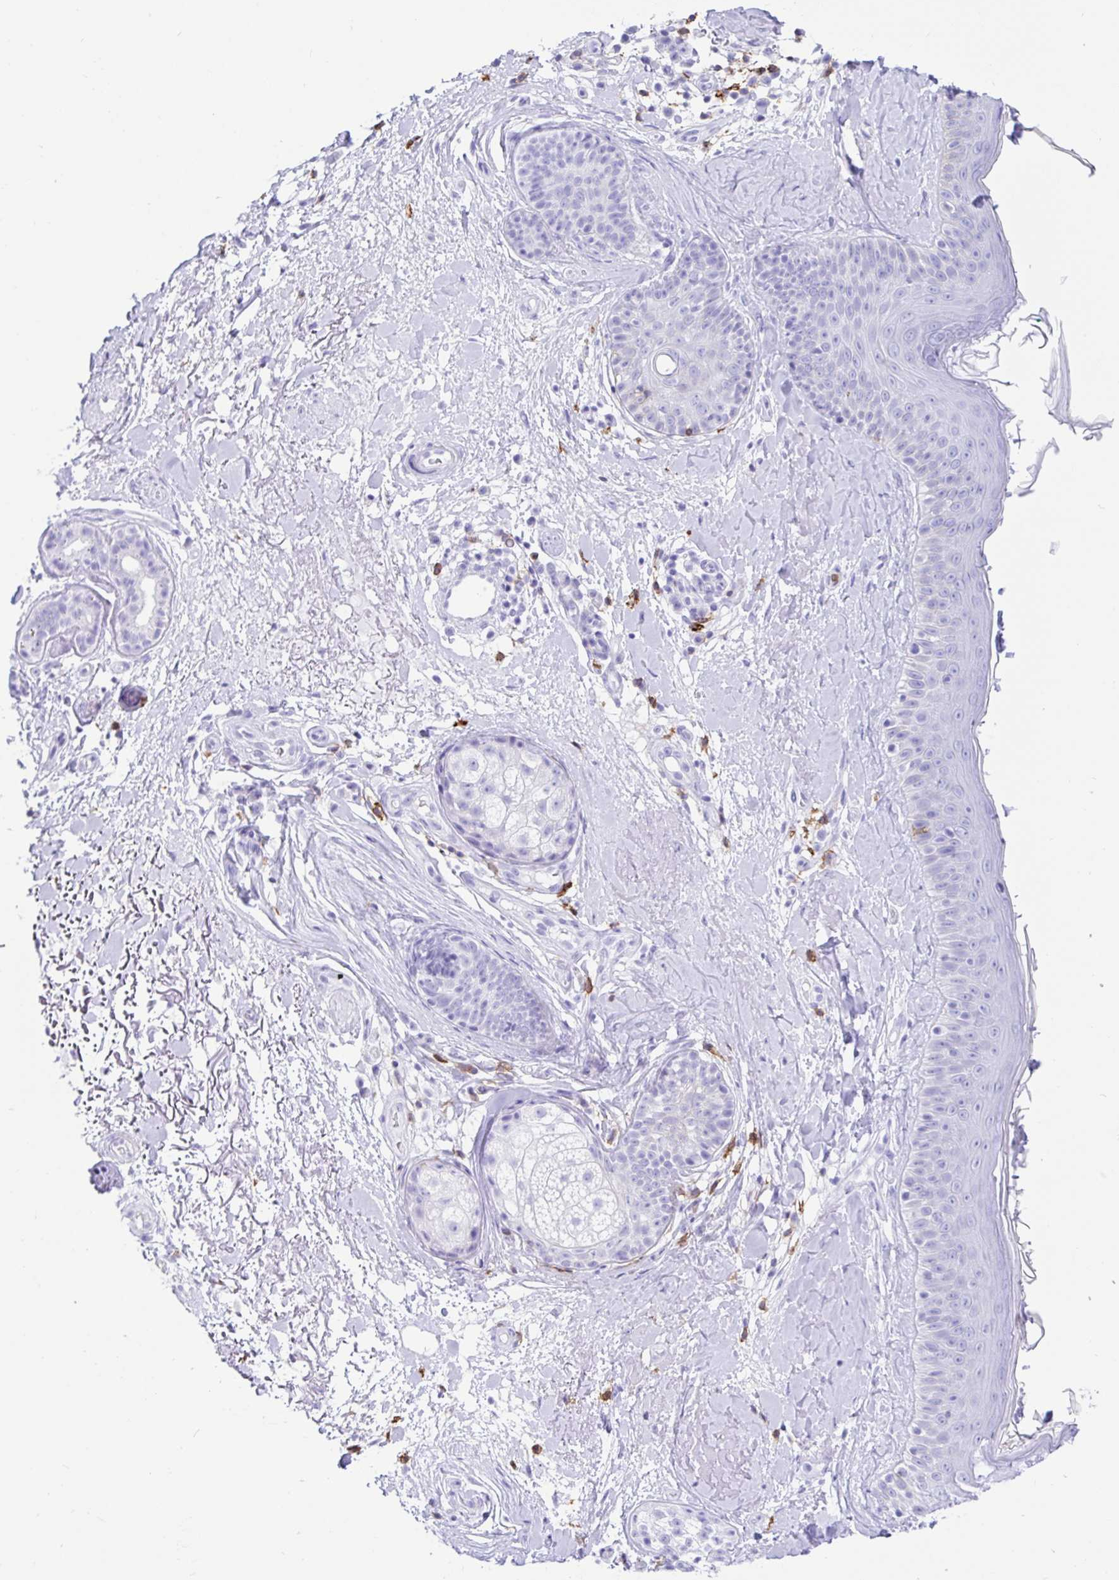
{"staining": {"intensity": "negative", "quantity": "none", "location": "none"}, "tissue": "skin", "cell_type": "Fibroblasts", "image_type": "normal", "snomed": [{"axis": "morphology", "description": "Normal tissue, NOS"}, {"axis": "topography", "description": "Skin"}], "caption": "This is a image of IHC staining of normal skin, which shows no positivity in fibroblasts.", "gene": "CD5", "patient": {"sex": "male", "age": 73}}